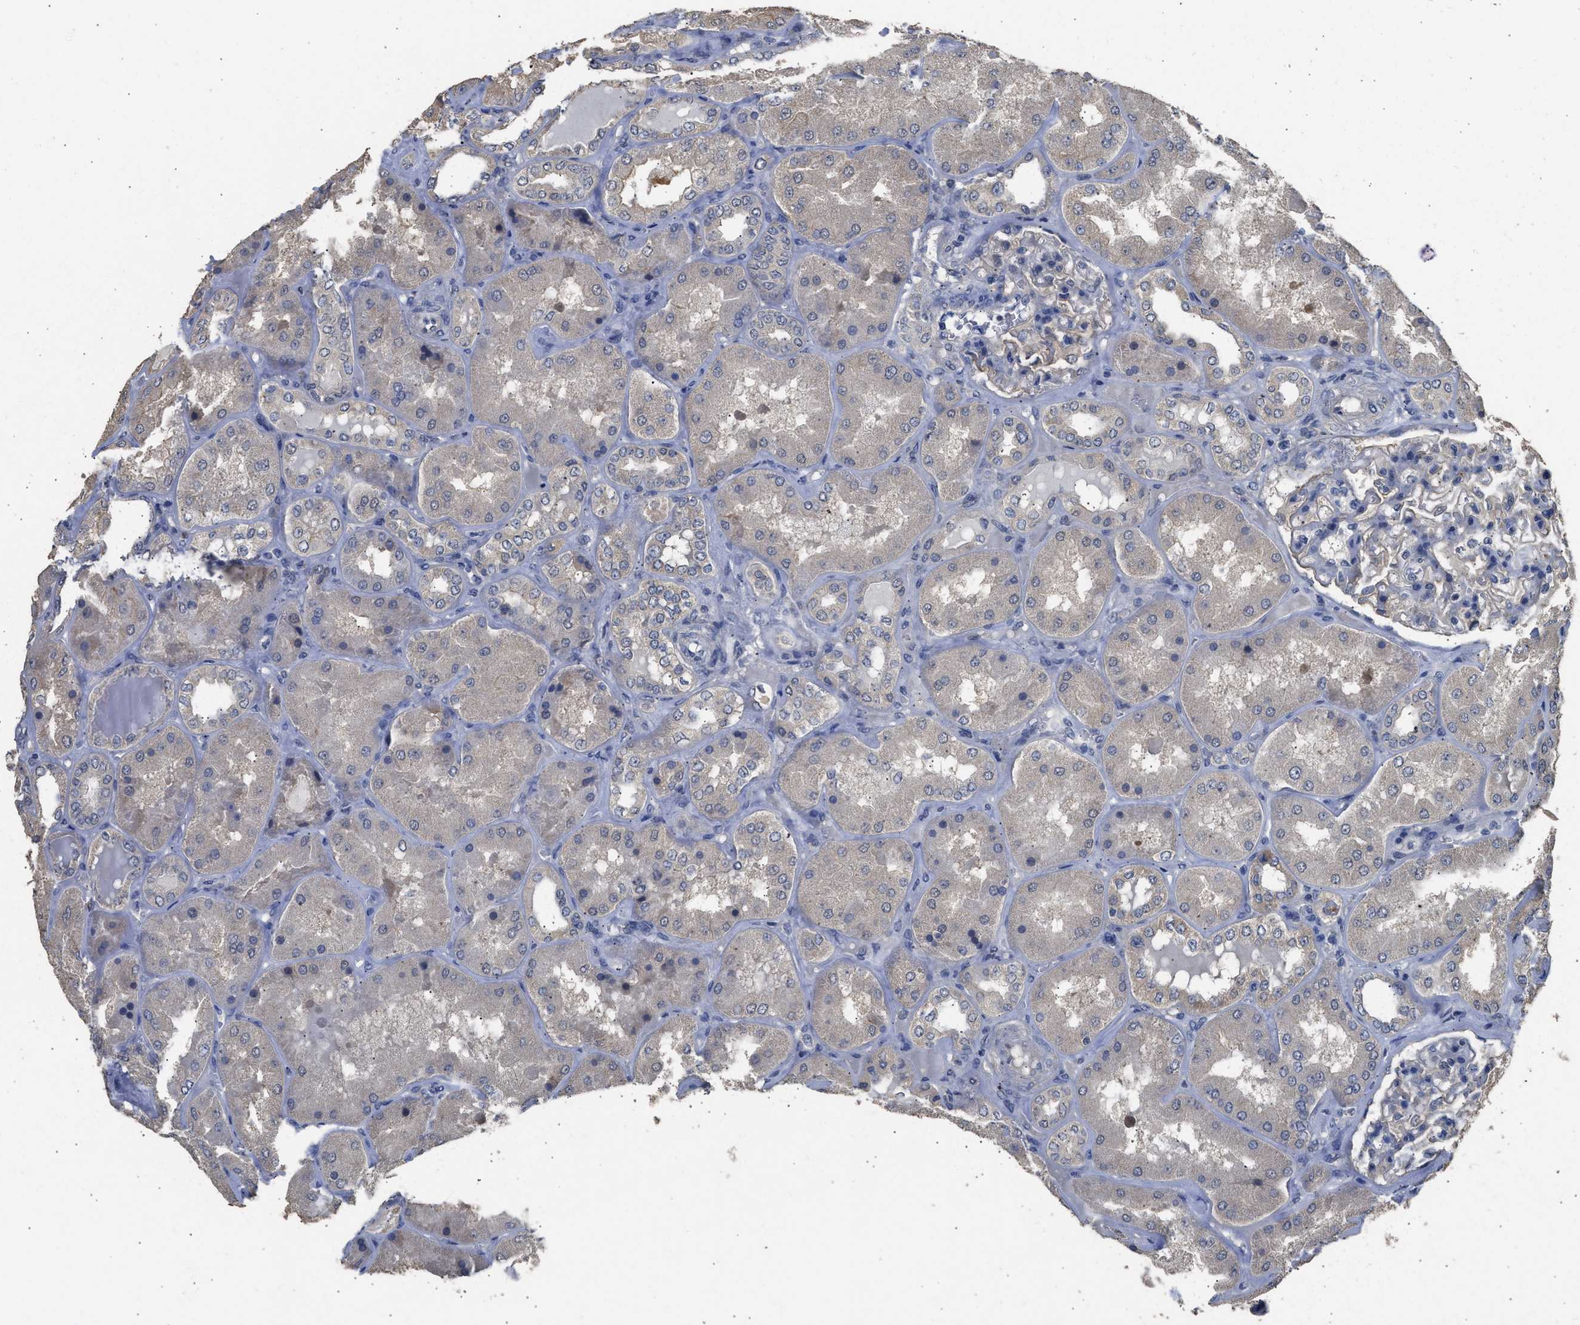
{"staining": {"intensity": "weak", "quantity": "25%-75%", "location": "cytoplasmic/membranous"}, "tissue": "kidney", "cell_type": "Cells in glomeruli", "image_type": "normal", "snomed": [{"axis": "morphology", "description": "Normal tissue, NOS"}, {"axis": "topography", "description": "Kidney"}], "caption": "Immunohistochemistry (IHC) of normal human kidney reveals low levels of weak cytoplasmic/membranous expression in approximately 25%-75% of cells in glomeruli.", "gene": "SPINT2", "patient": {"sex": "female", "age": 56}}